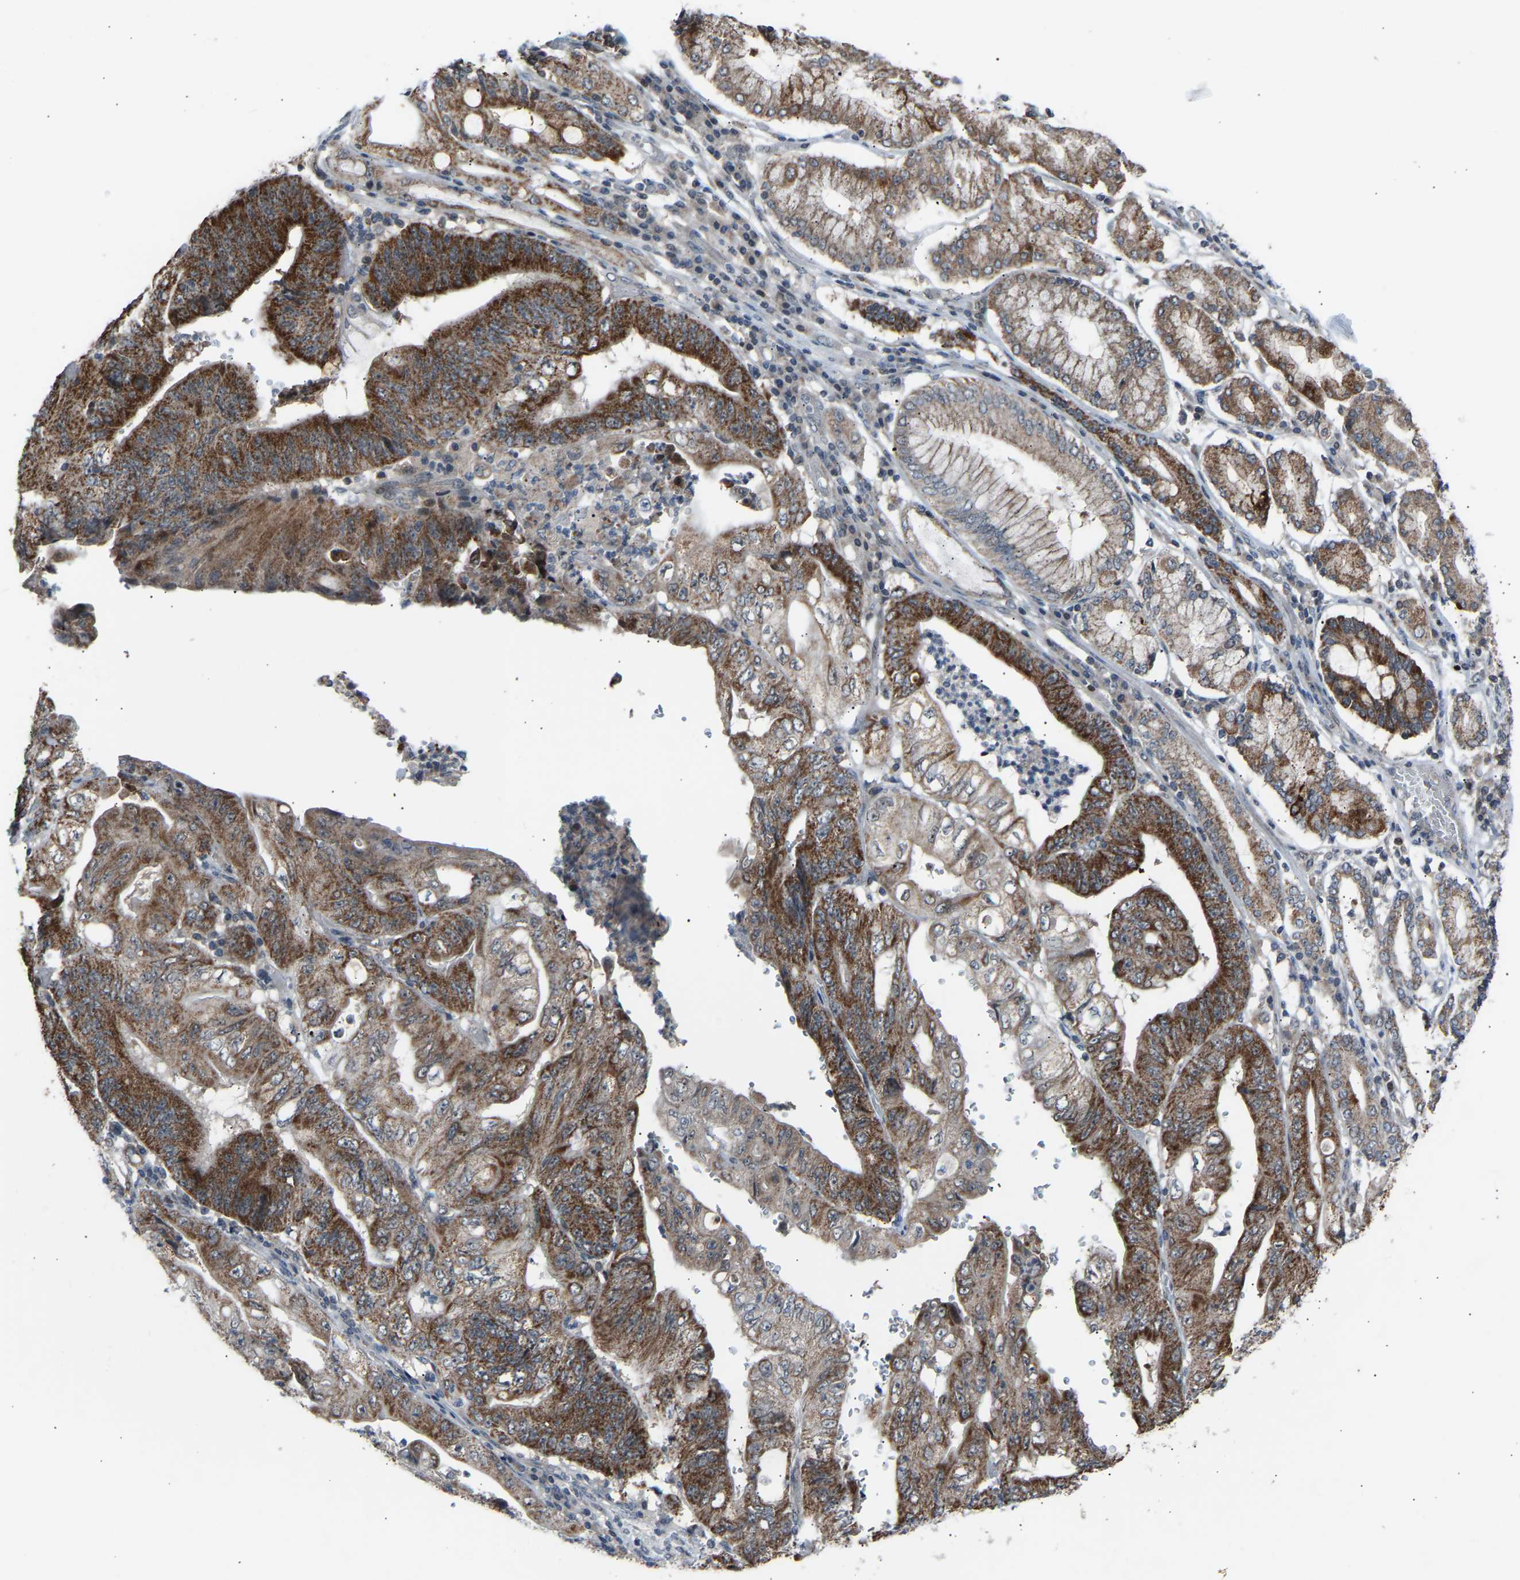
{"staining": {"intensity": "strong", "quantity": "25%-75%", "location": "cytoplasmic/membranous"}, "tissue": "stomach cancer", "cell_type": "Tumor cells", "image_type": "cancer", "snomed": [{"axis": "morphology", "description": "Adenocarcinoma, NOS"}, {"axis": "topography", "description": "Stomach"}], "caption": "Protein expression analysis of adenocarcinoma (stomach) reveals strong cytoplasmic/membranous positivity in approximately 25%-75% of tumor cells.", "gene": "SLIRP", "patient": {"sex": "female", "age": 73}}